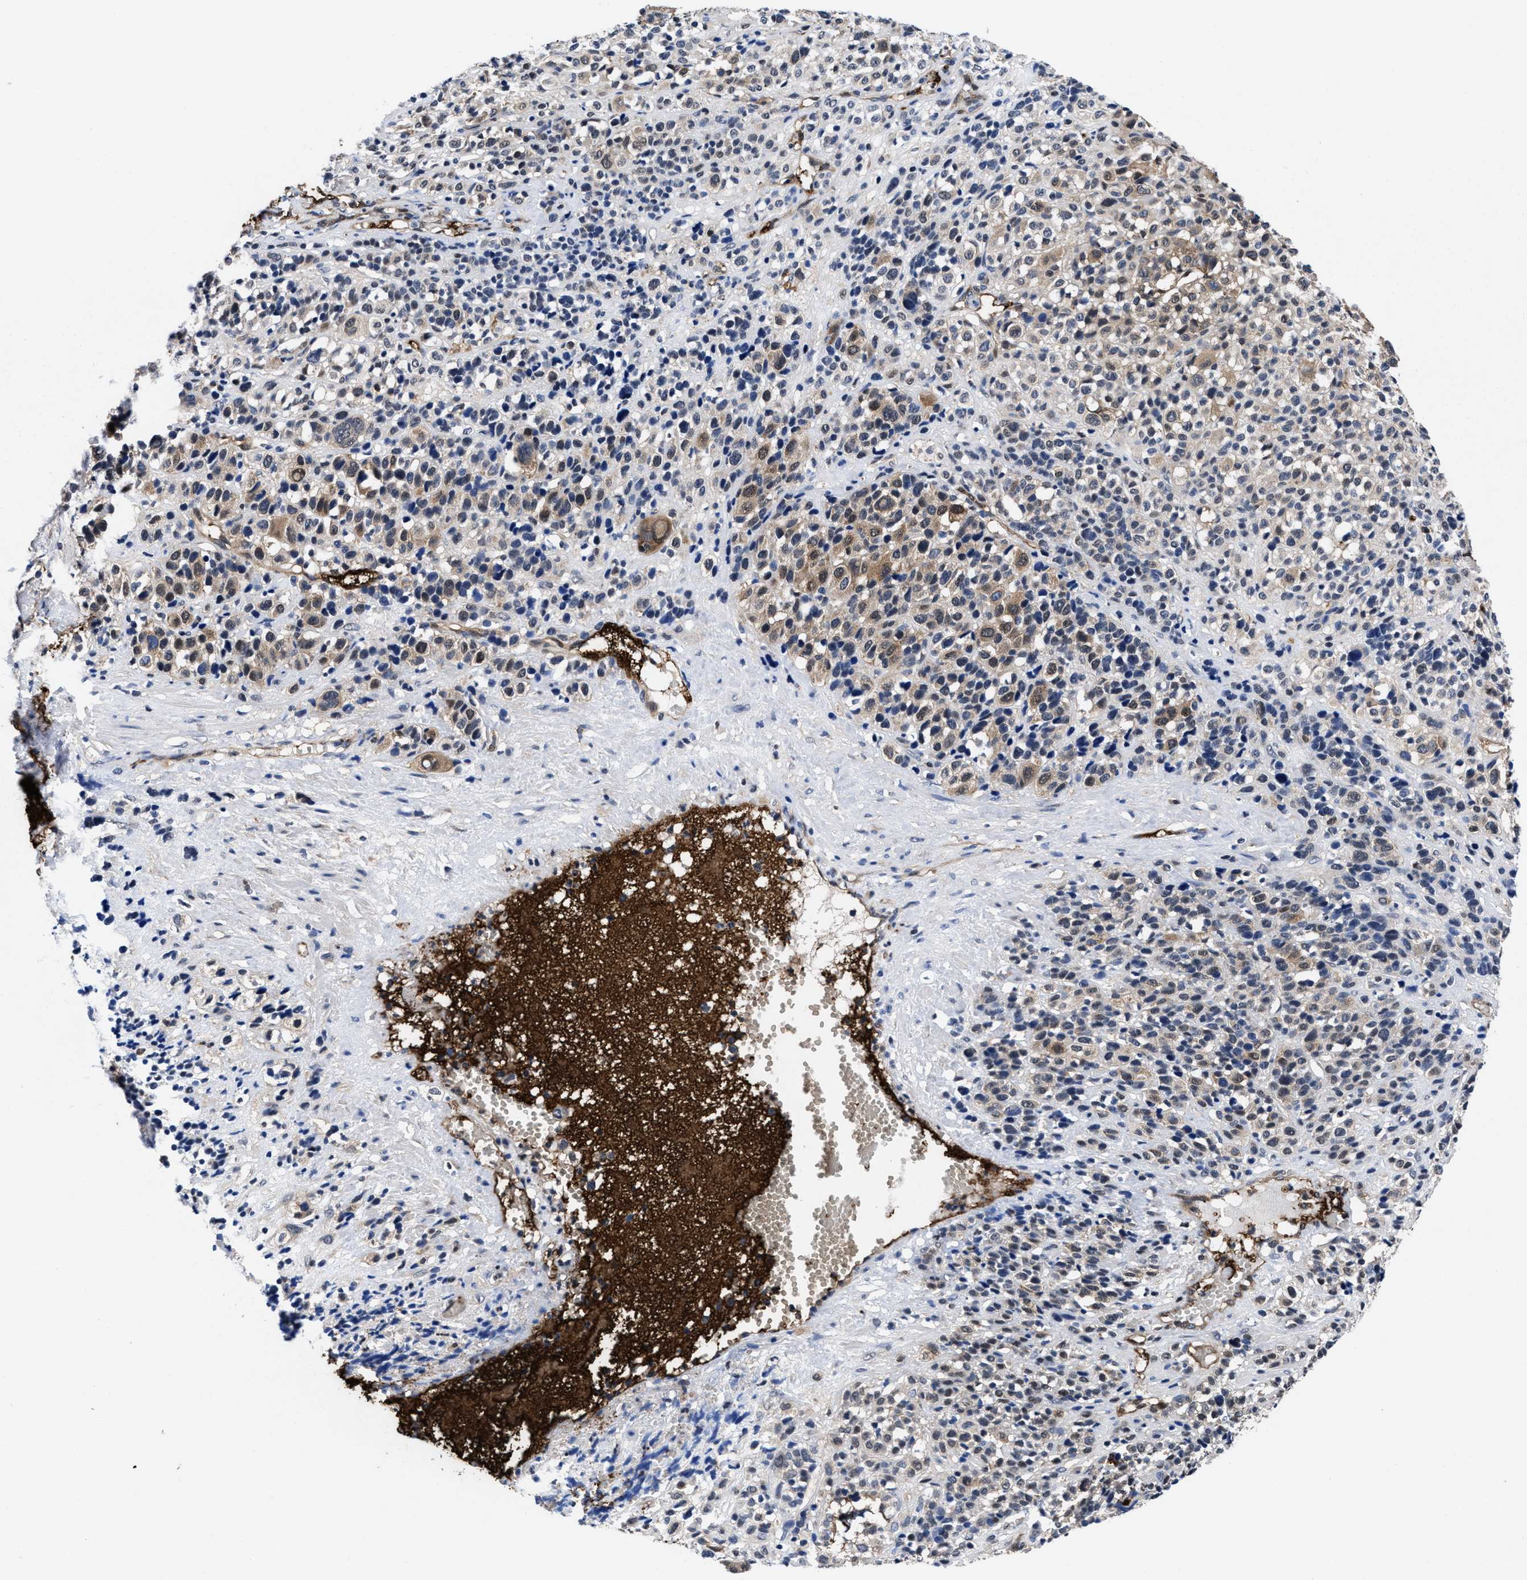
{"staining": {"intensity": "weak", "quantity": "<25%", "location": "cytoplasmic/membranous"}, "tissue": "melanoma", "cell_type": "Tumor cells", "image_type": "cancer", "snomed": [{"axis": "morphology", "description": "Malignant melanoma, Metastatic site"}, {"axis": "topography", "description": "Skin"}], "caption": "Human melanoma stained for a protein using immunohistochemistry displays no expression in tumor cells.", "gene": "ACLY", "patient": {"sex": "female", "age": 74}}